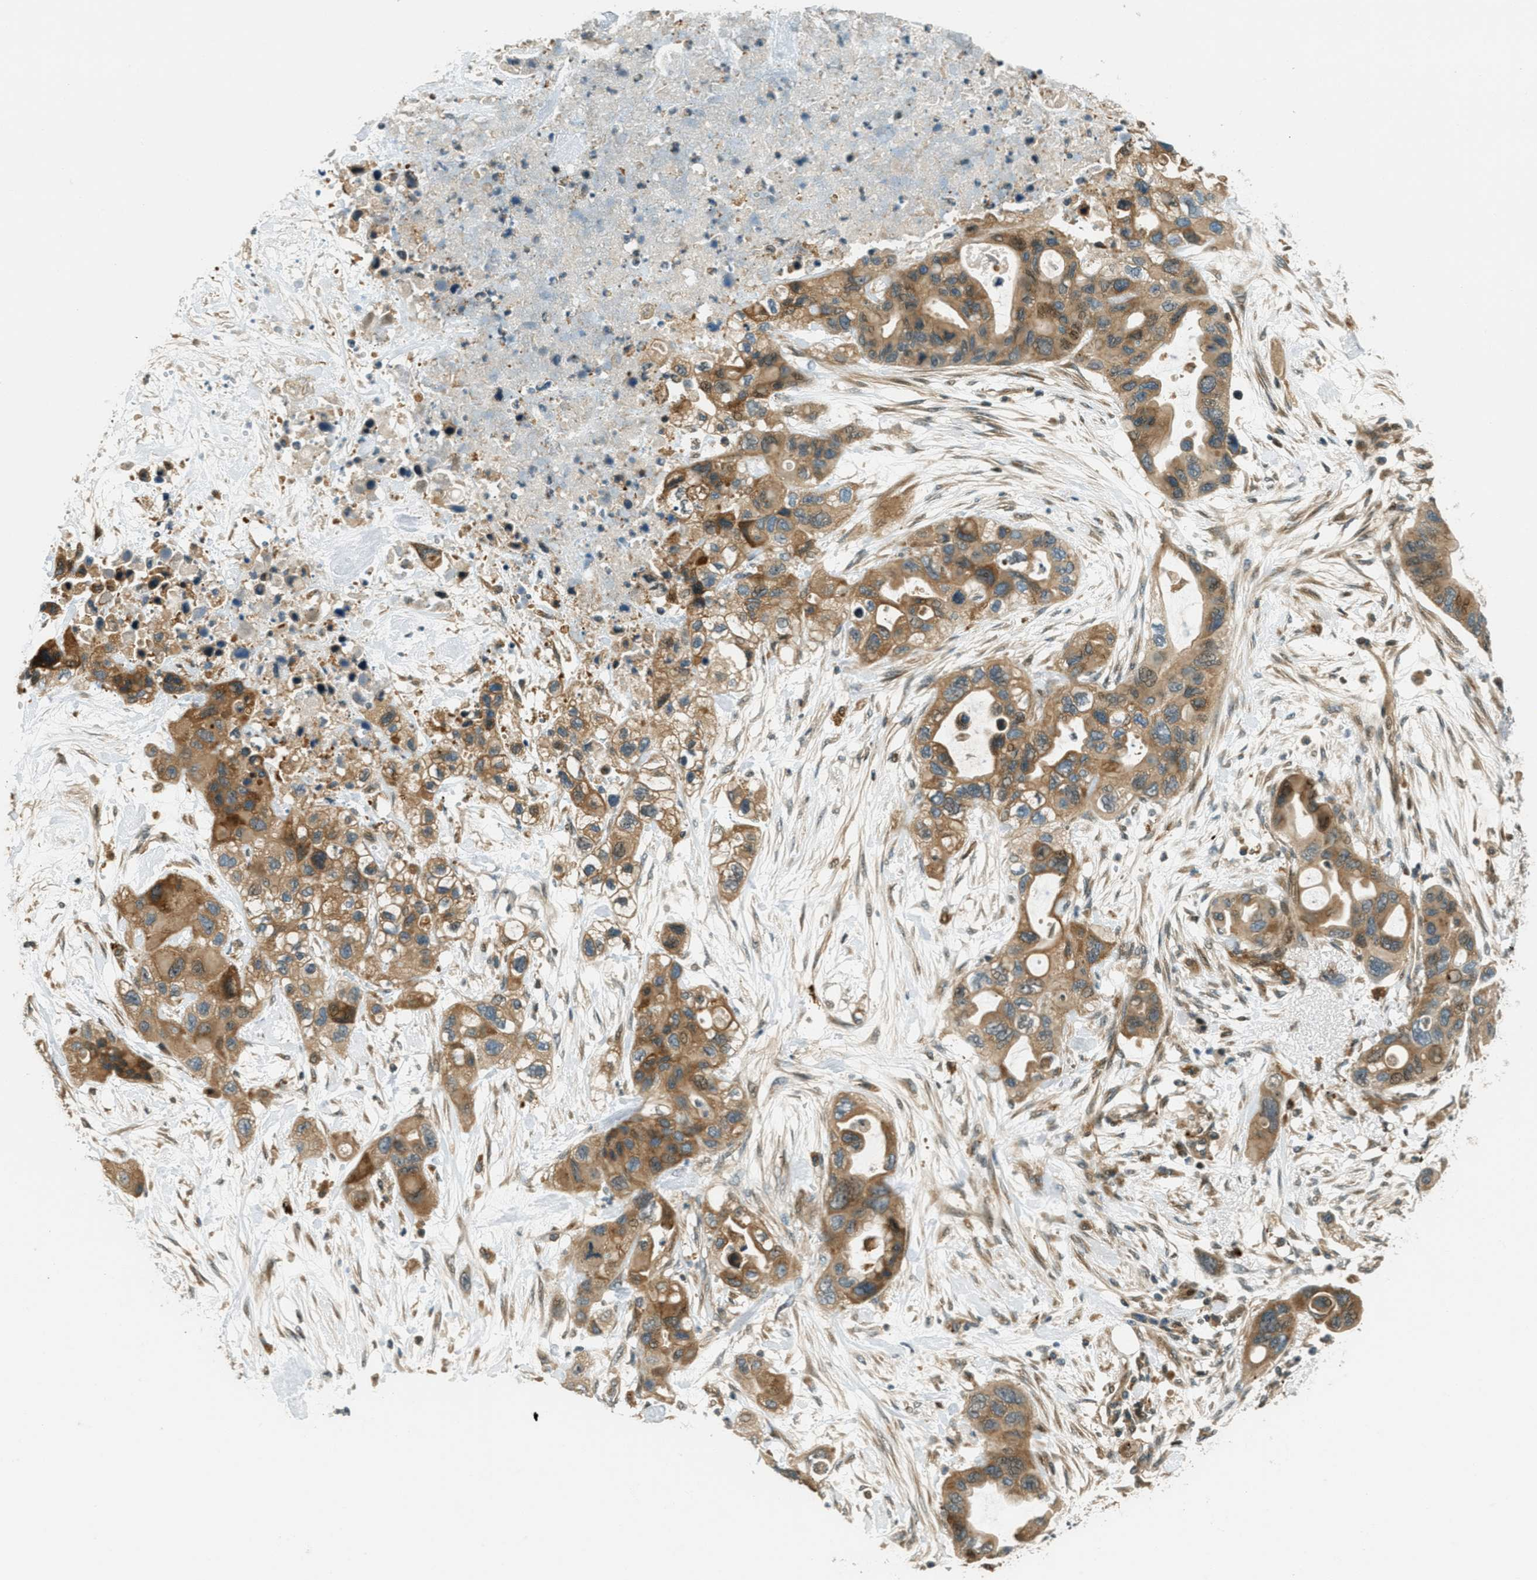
{"staining": {"intensity": "moderate", "quantity": ">75%", "location": "cytoplasmic/membranous"}, "tissue": "pancreatic cancer", "cell_type": "Tumor cells", "image_type": "cancer", "snomed": [{"axis": "morphology", "description": "Adenocarcinoma, NOS"}, {"axis": "topography", "description": "Pancreas"}], "caption": "Tumor cells show medium levels of moderate cytoplasmic/membranous expression in about >75% of cells in human pancreatic adenocarcinoma. The staining is performed using DAB brown chromogen to label protein expression. The nuclei are counter-stained blue using hematoxylin.", "gene": "PTPN23", "patient": {"sex": "female", "age": 71}}